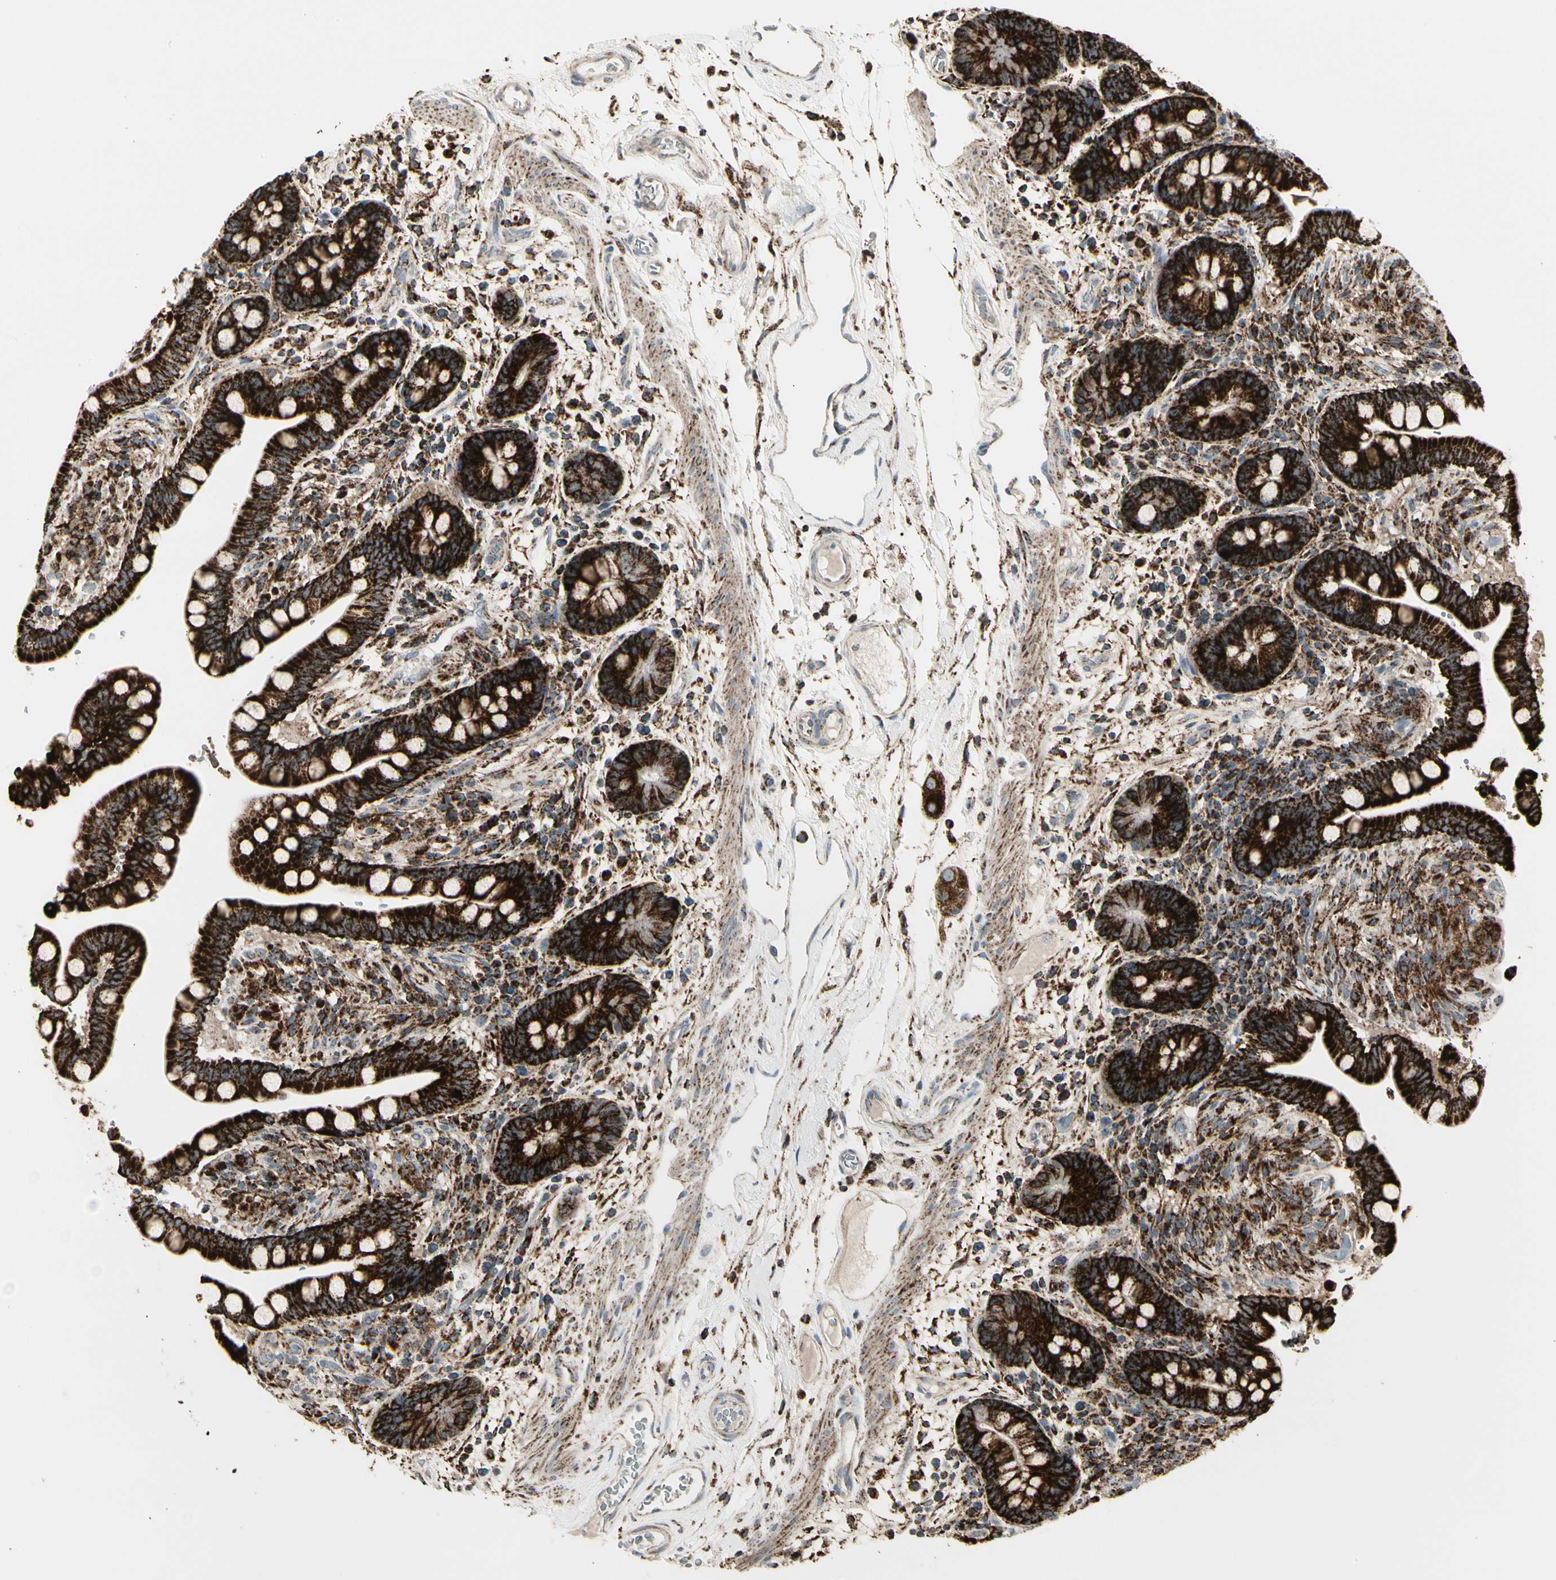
{"staining": {"intensity": "moderate", "quantity": ">75%", "location": "cytoplasmic/membranous"}, "tissue": "colon", "cell_type": "Endothelial cells", "image_type": "normal", "snomed": [{"axis": "morphology", "description": "Normal tissue, NOS"}, {"axis": "topography", "description": "Colon"}], "caption": "Immunohistochemical staining of unremarkable colon demonstrates moderate cytoplasmic/membranous protein expression in approximately >75% of endothelial cells. (brown staining indicates protein expression, while blue staining denotes nuclei).", "gene": "TMEM176A", "patient": {"sex": "male", "age": 73}}